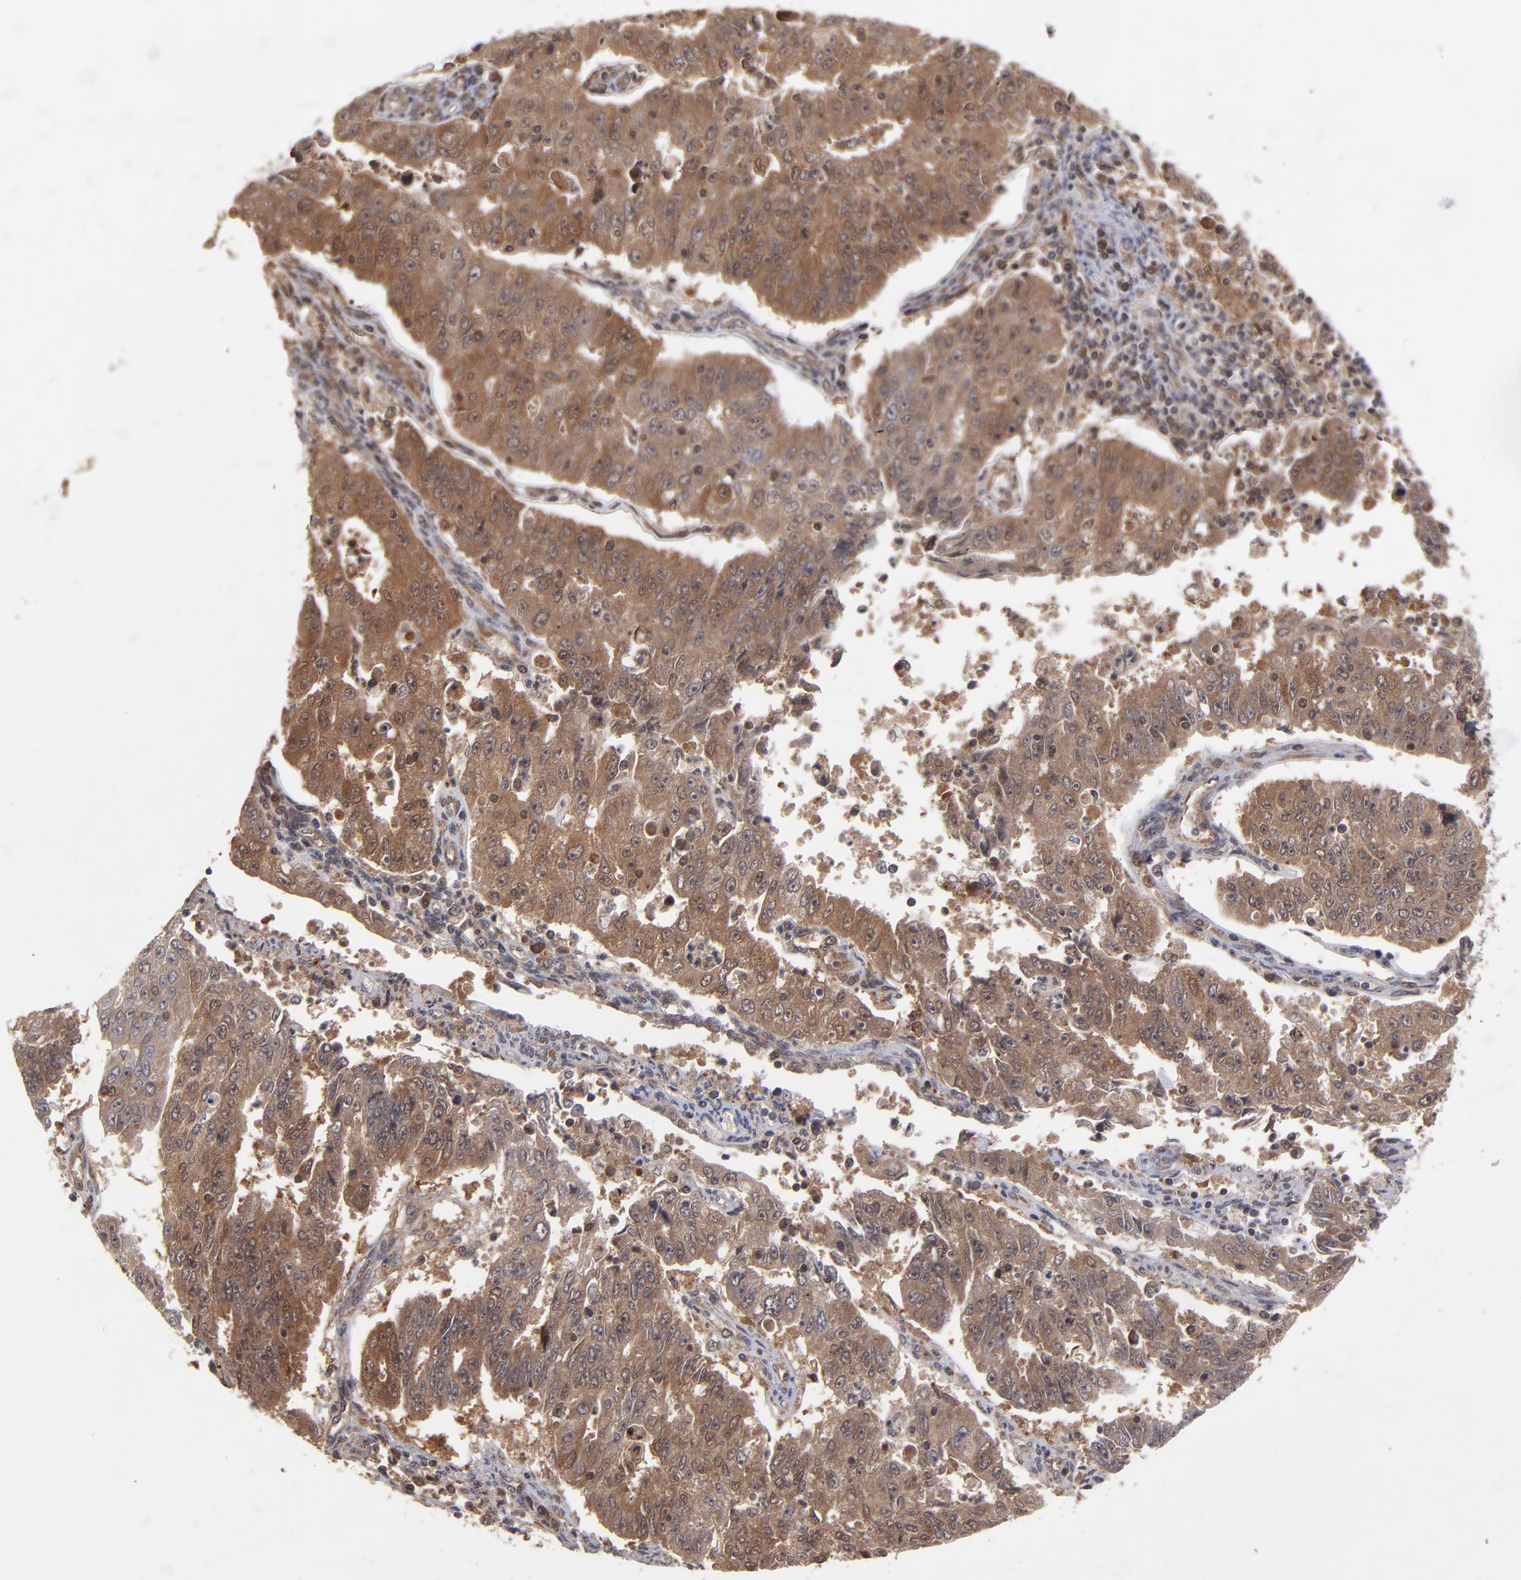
{"staining": {"intensity": "moderate", "quantity": "25%-75%", "location": "nuclear"}, "tissue": "endometrial cancer", "cell_type": "Tumor cells", "image_type": "cancer", "snomed": [{"axis": "morphology", "description": "Adenocarcinoma, NOS"}, {"axis": "topography", "description": "Endometrium"}], "caption": "Immunohistochemical staining of human endometrial cancer shows moderate nuclear protein expression in approximately 25%-75% of tumor cells.", "gene": "UBE2L6", "patient": {"sex": "female", "age": 42}}